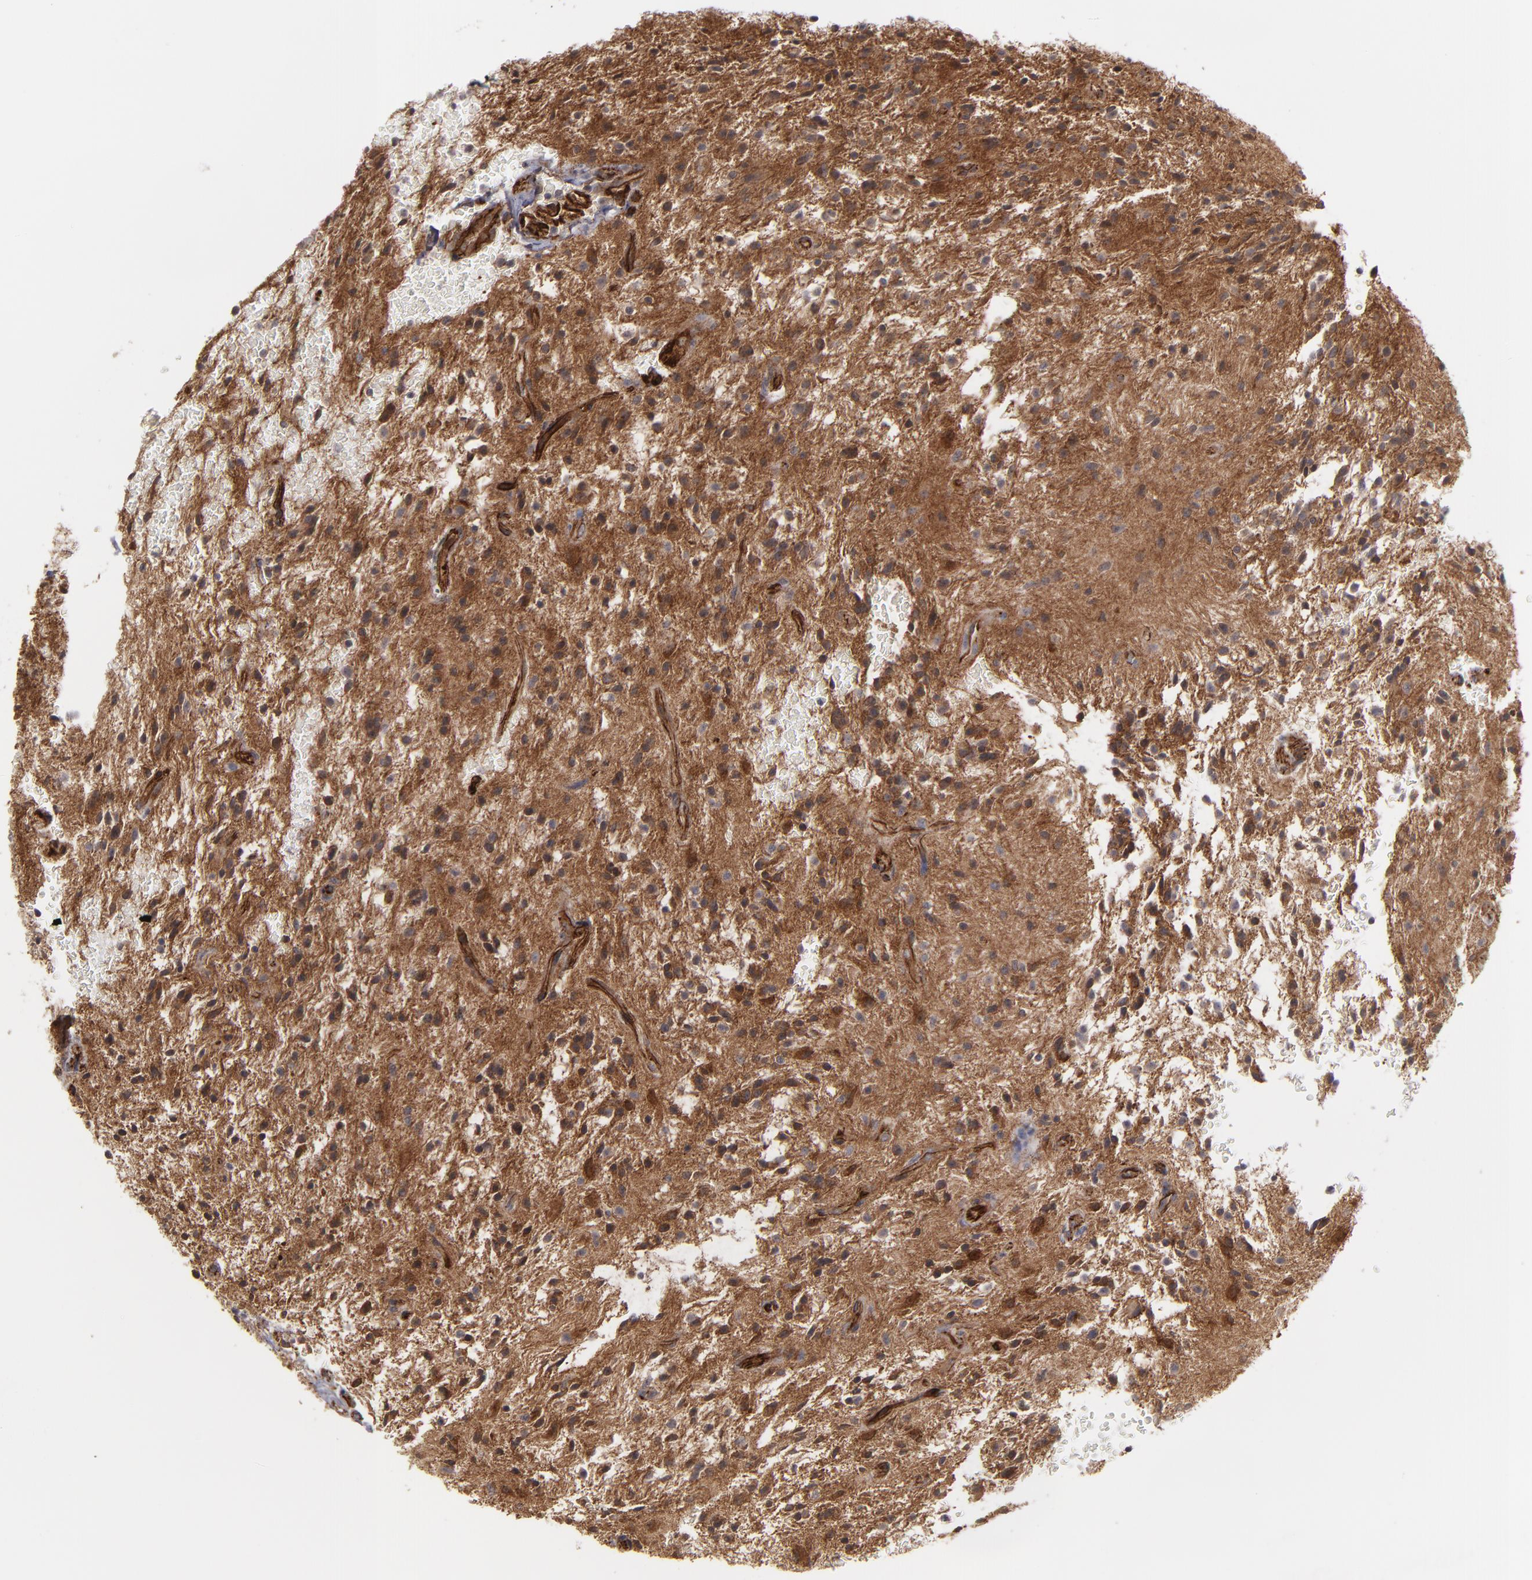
{"staining": {"intensity": "strong", "quantity": ">75%", "location": "cytoplasmic/membranous"}, "tissue": "glioma", "cell_type": "Tumor cells", "image_type": "cancer", "snomed": [{"axis": "morphology", "description": "Glioma, malignant, NOS"}, {"axis": "topography", "description": "Cerebellum"}], "caption": "Strong cytoplasmic/membranous expression is seen in approximately >75% of tumor cells in glioma (malignant). (DAB (3,3'-diaminobenzidine) = brown stain, brightfield microscopy at high magnification).", "gene": "TJP1", "patient": {"sex": "female", "age": 10}}